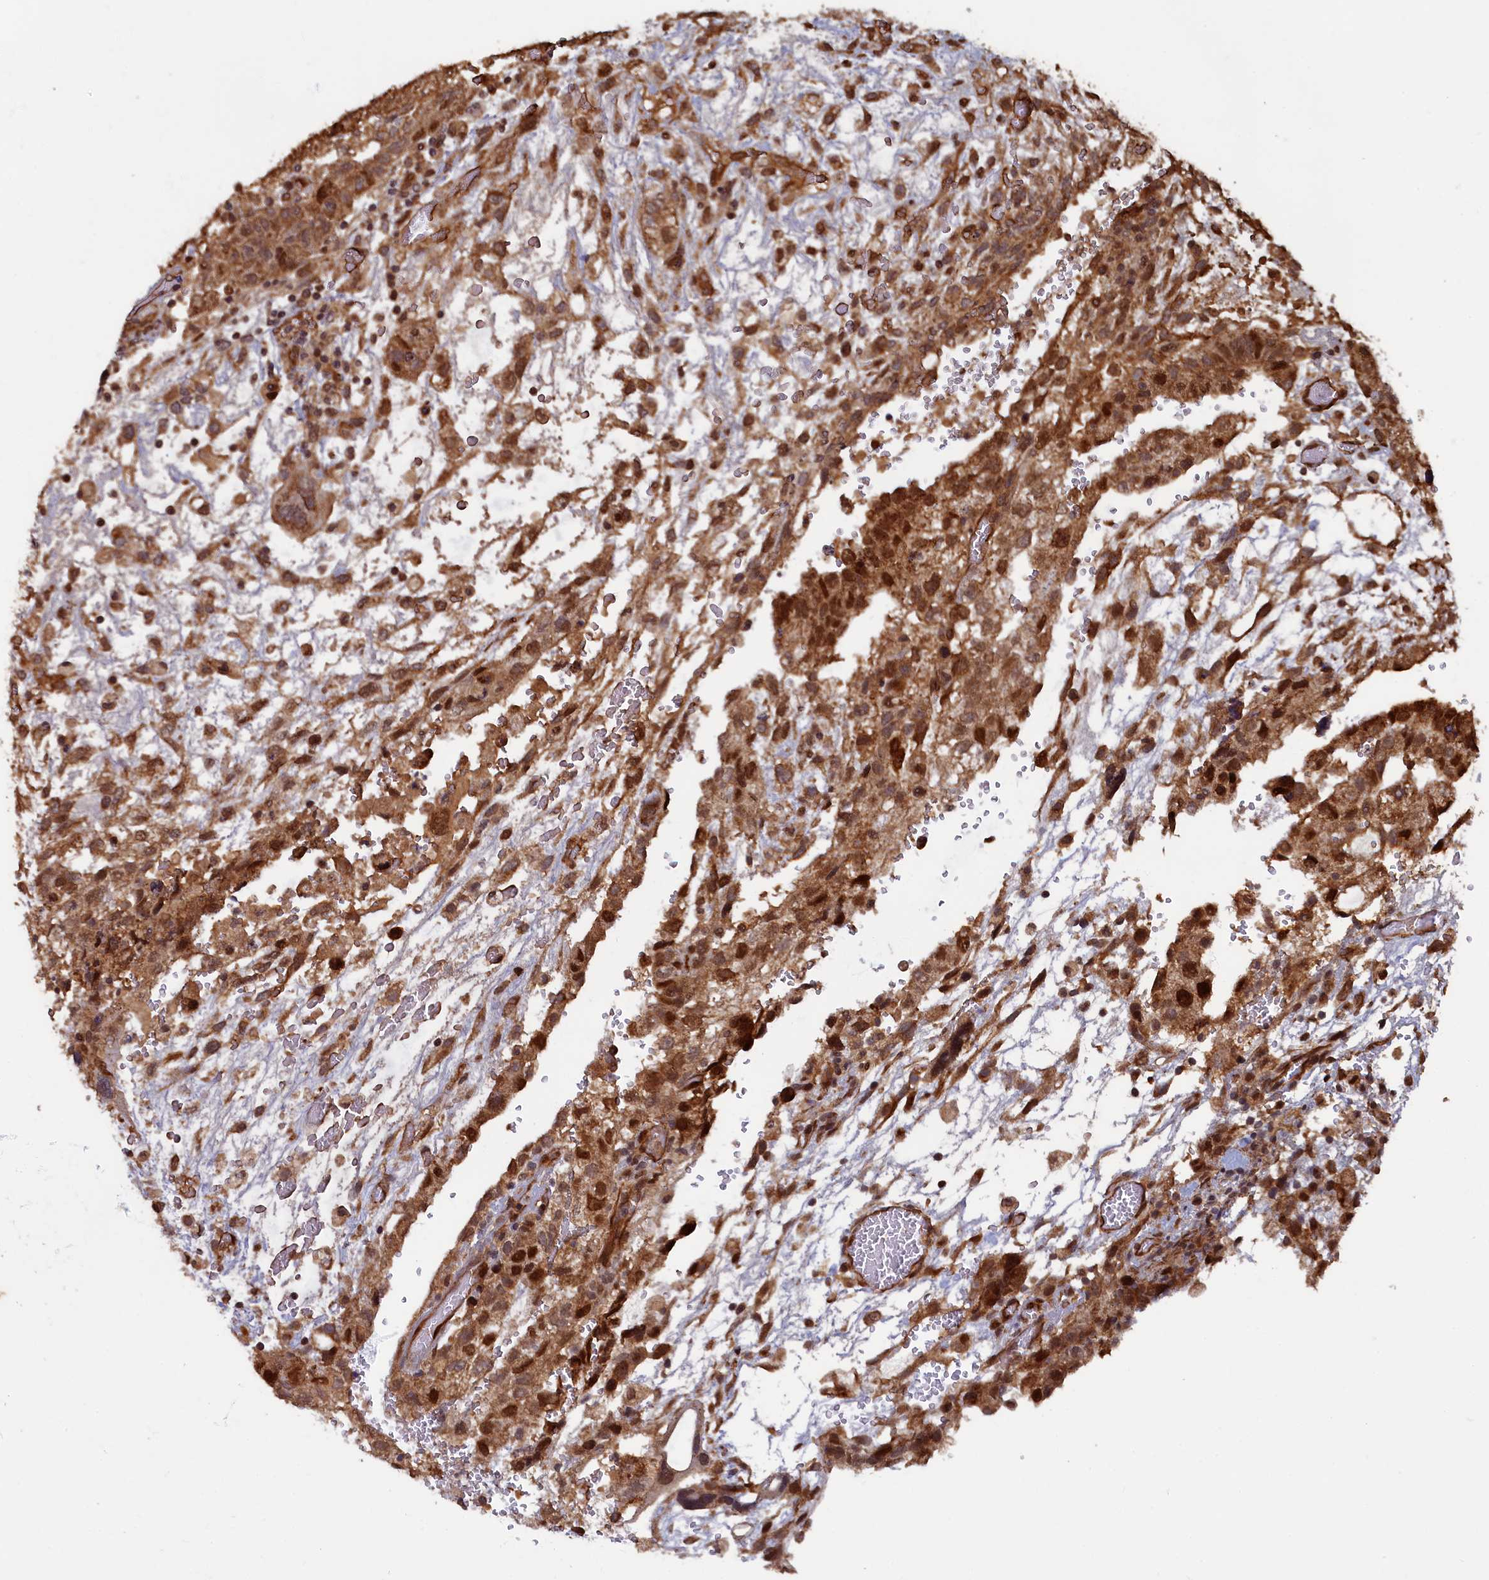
{"staining": {"intensity": "strong", "quantity": ">75%", "location": "cytoplasmic/membranous,nuclear"}, "tissue": "testis cancer", "cell_type": "Tumor cells", "image_type": "cancer", "snomed": [{"axis": "morphology", "description": "Carcinoma, Embryonal, NOS"}, {"axis": "topography", "description": "Testis"}], "caption": "Immunohistochemical staining of testis embryonal carcinoma displays high levels of strong cytoplasmic/membranous and nuclear expression in about >75% of tumor cells. (DAB = brown stain, brightfield microscopy at high magnification).", "gene": "BRCA1", "patient": {"sex": "male", "age": 36}}